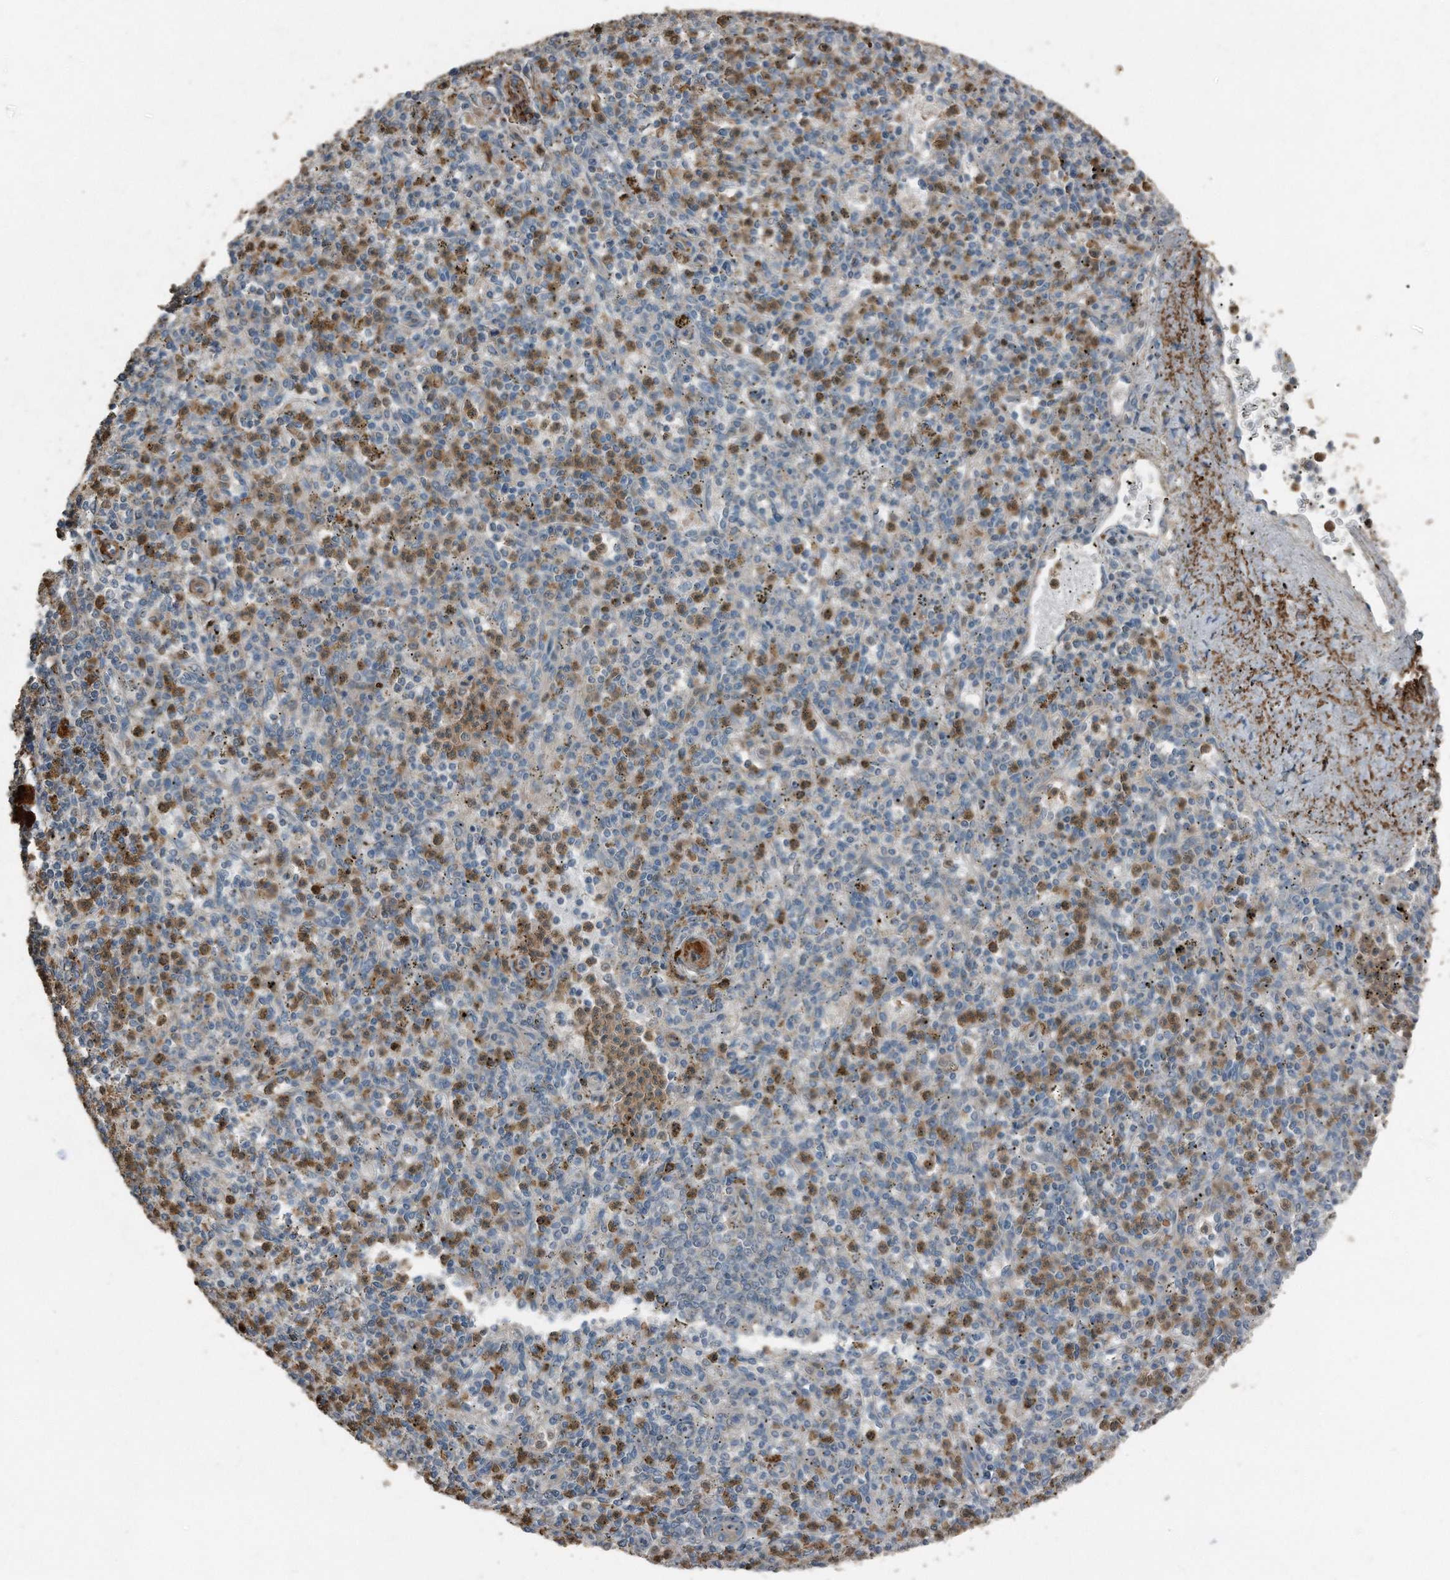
{"staining": {"intensity": "moderate", "quantity": "25%-75%", "location": "cytoplasmic/membranous"}, "tissue": "spleen", "cell_type": "Cells in red pulp", "image_type": "normal", "snomed": [{"axis": "morphology", "description": "Normal tissue, NOS"}, {"axis": "topography", "description": "Spleen"}], "caption": "Protein analysis of benign spleen reveals moderate cytoplasmic/membranous positivity in approximately 25%-75% of cells in red pulp.", "gene": "C9", "patient": {"sex": "male", "age": 72}}